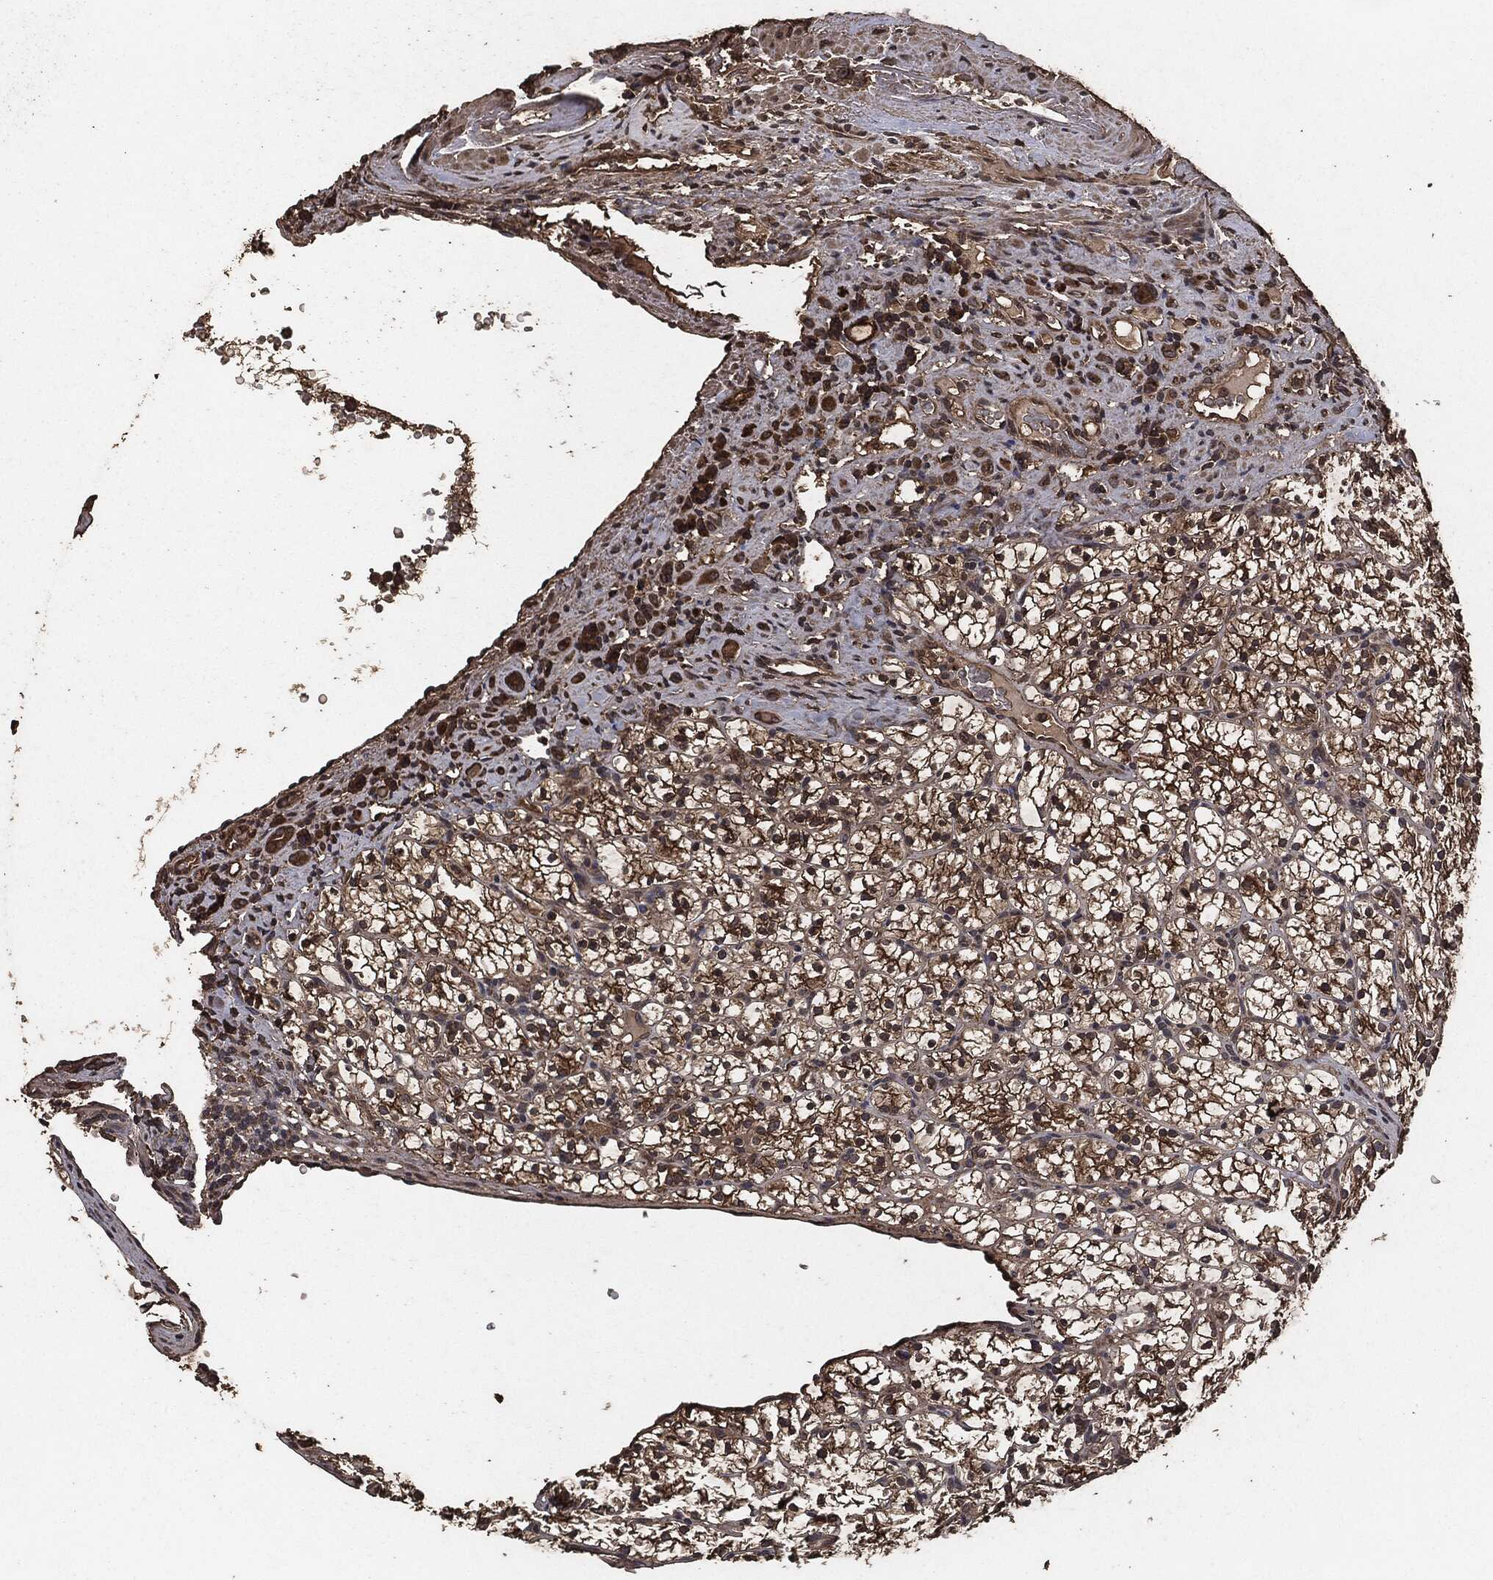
{"staining": {"intensity": "moderate", "quantity": ">75%", "location": "cytoplasmic/membranous"}, "tissue": "renal cancer", "cell_type": "Tumor cells", "image_type": "cancer", "snomed": [{"axis": "morphology", "description": "Adenocarcinoma, NOS"}, {"axis": "topography", "description": "Kidney"}], "caption": "This is a micrograph of immunohistochemistry staining of adenocarcinoma (renal), which shows moderate expression in the cytoplasmic/membranous of tumor cells.", "gene": "AKT1S1", "patient": {"sex": "female", "age": 89}}